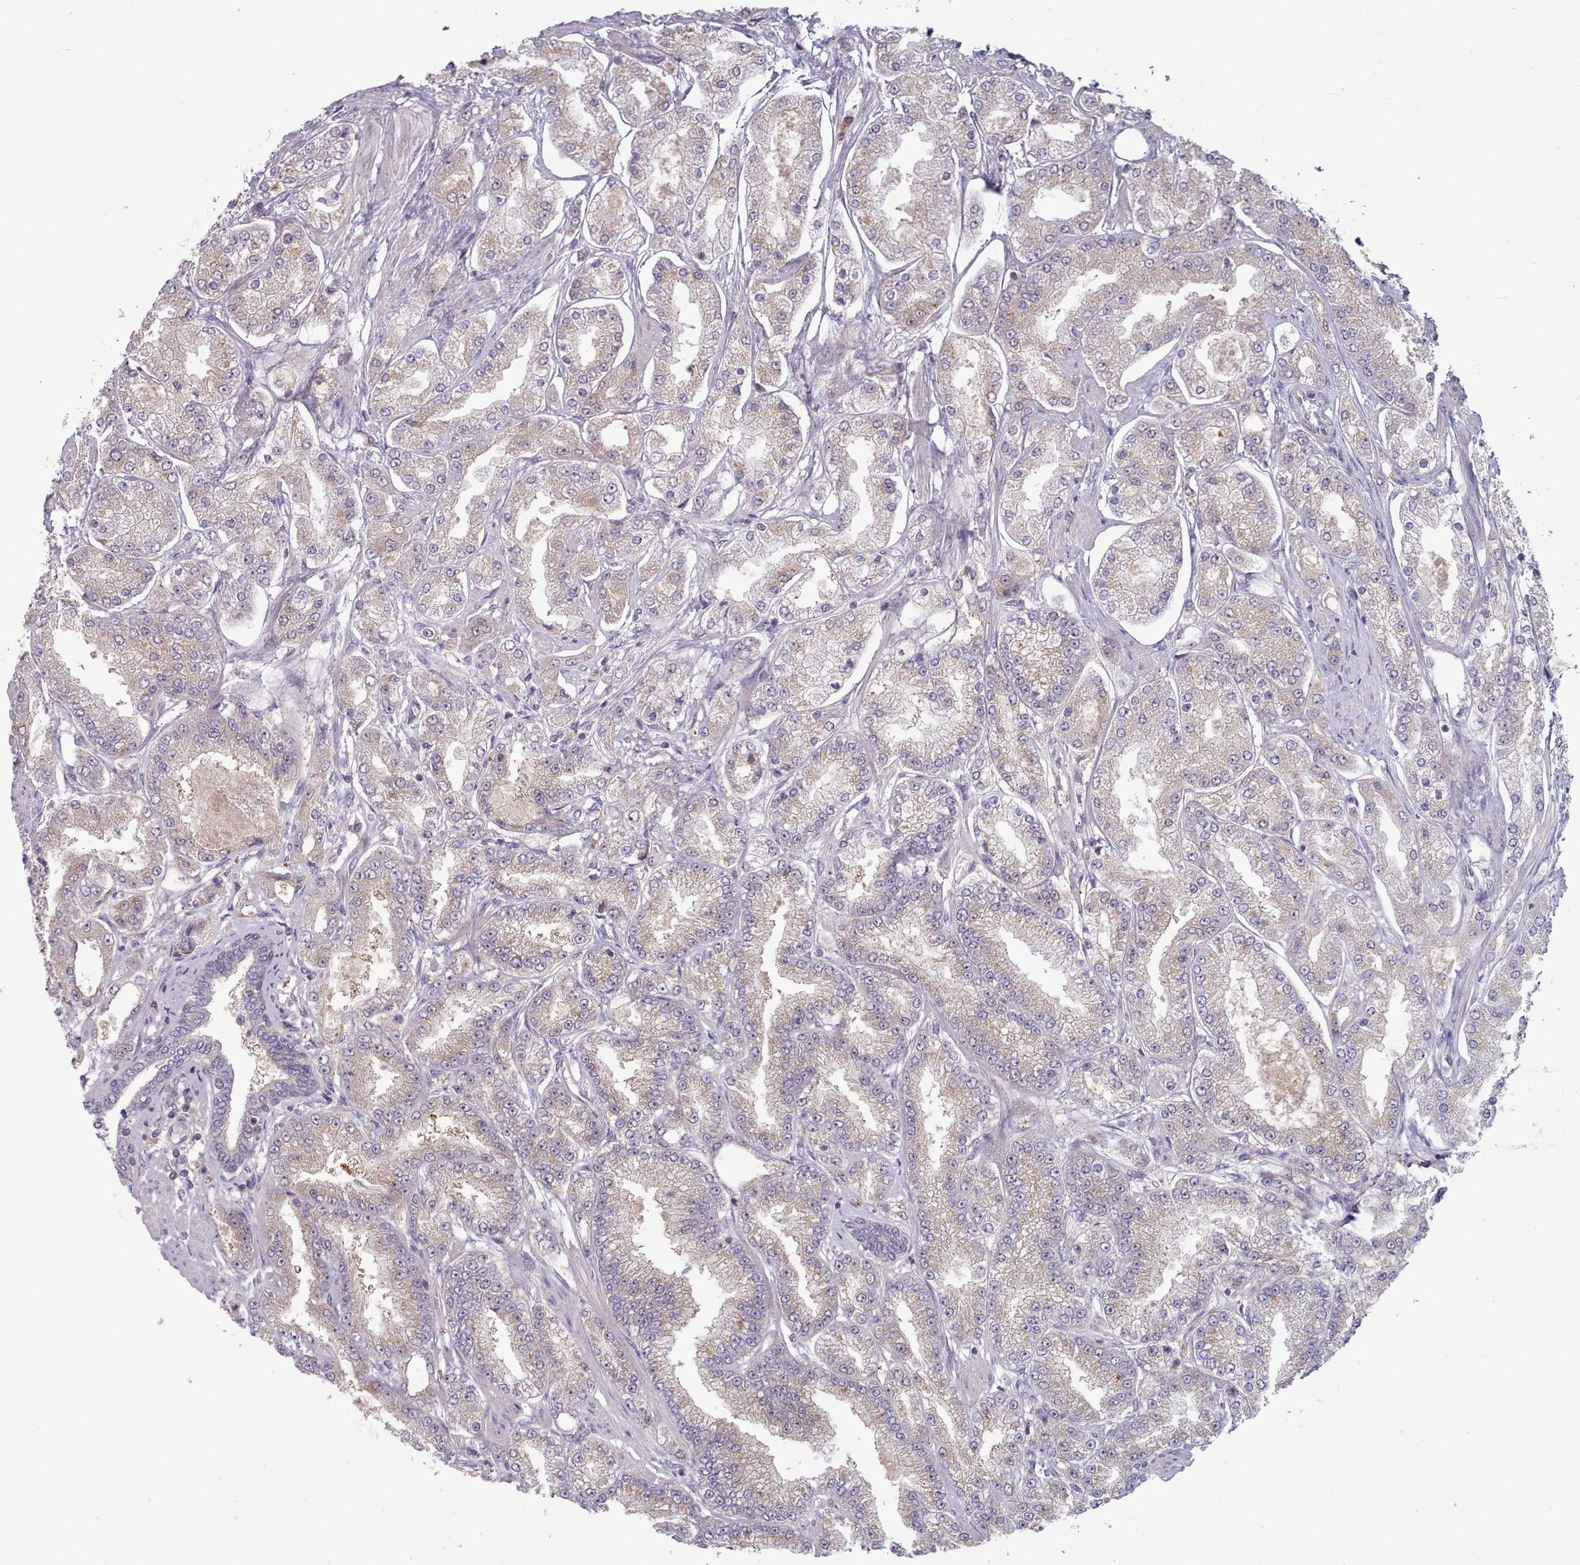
{"staining": {"intensity": "weak", "quantity": "<25%", "location": "cytoplasmic/membranous"}, "tissue": "prostate cancer", "cell_type": "Tumor cells", "image_type": "cancer", "snomed": [{"axis": "morphology", "description": "Adenocarcinoma, High grade"}, {"axis": "topography", "description": "Prostate"}], "caption": "DAB (3,3'-diaminobenzidine) immunohistochemical staining of human prostate high-grade adenocarcinoma reveals no significant staining in tumor cells.", "gene": "CLNS1A", "patient": {"sex": "male", "age": 69}}